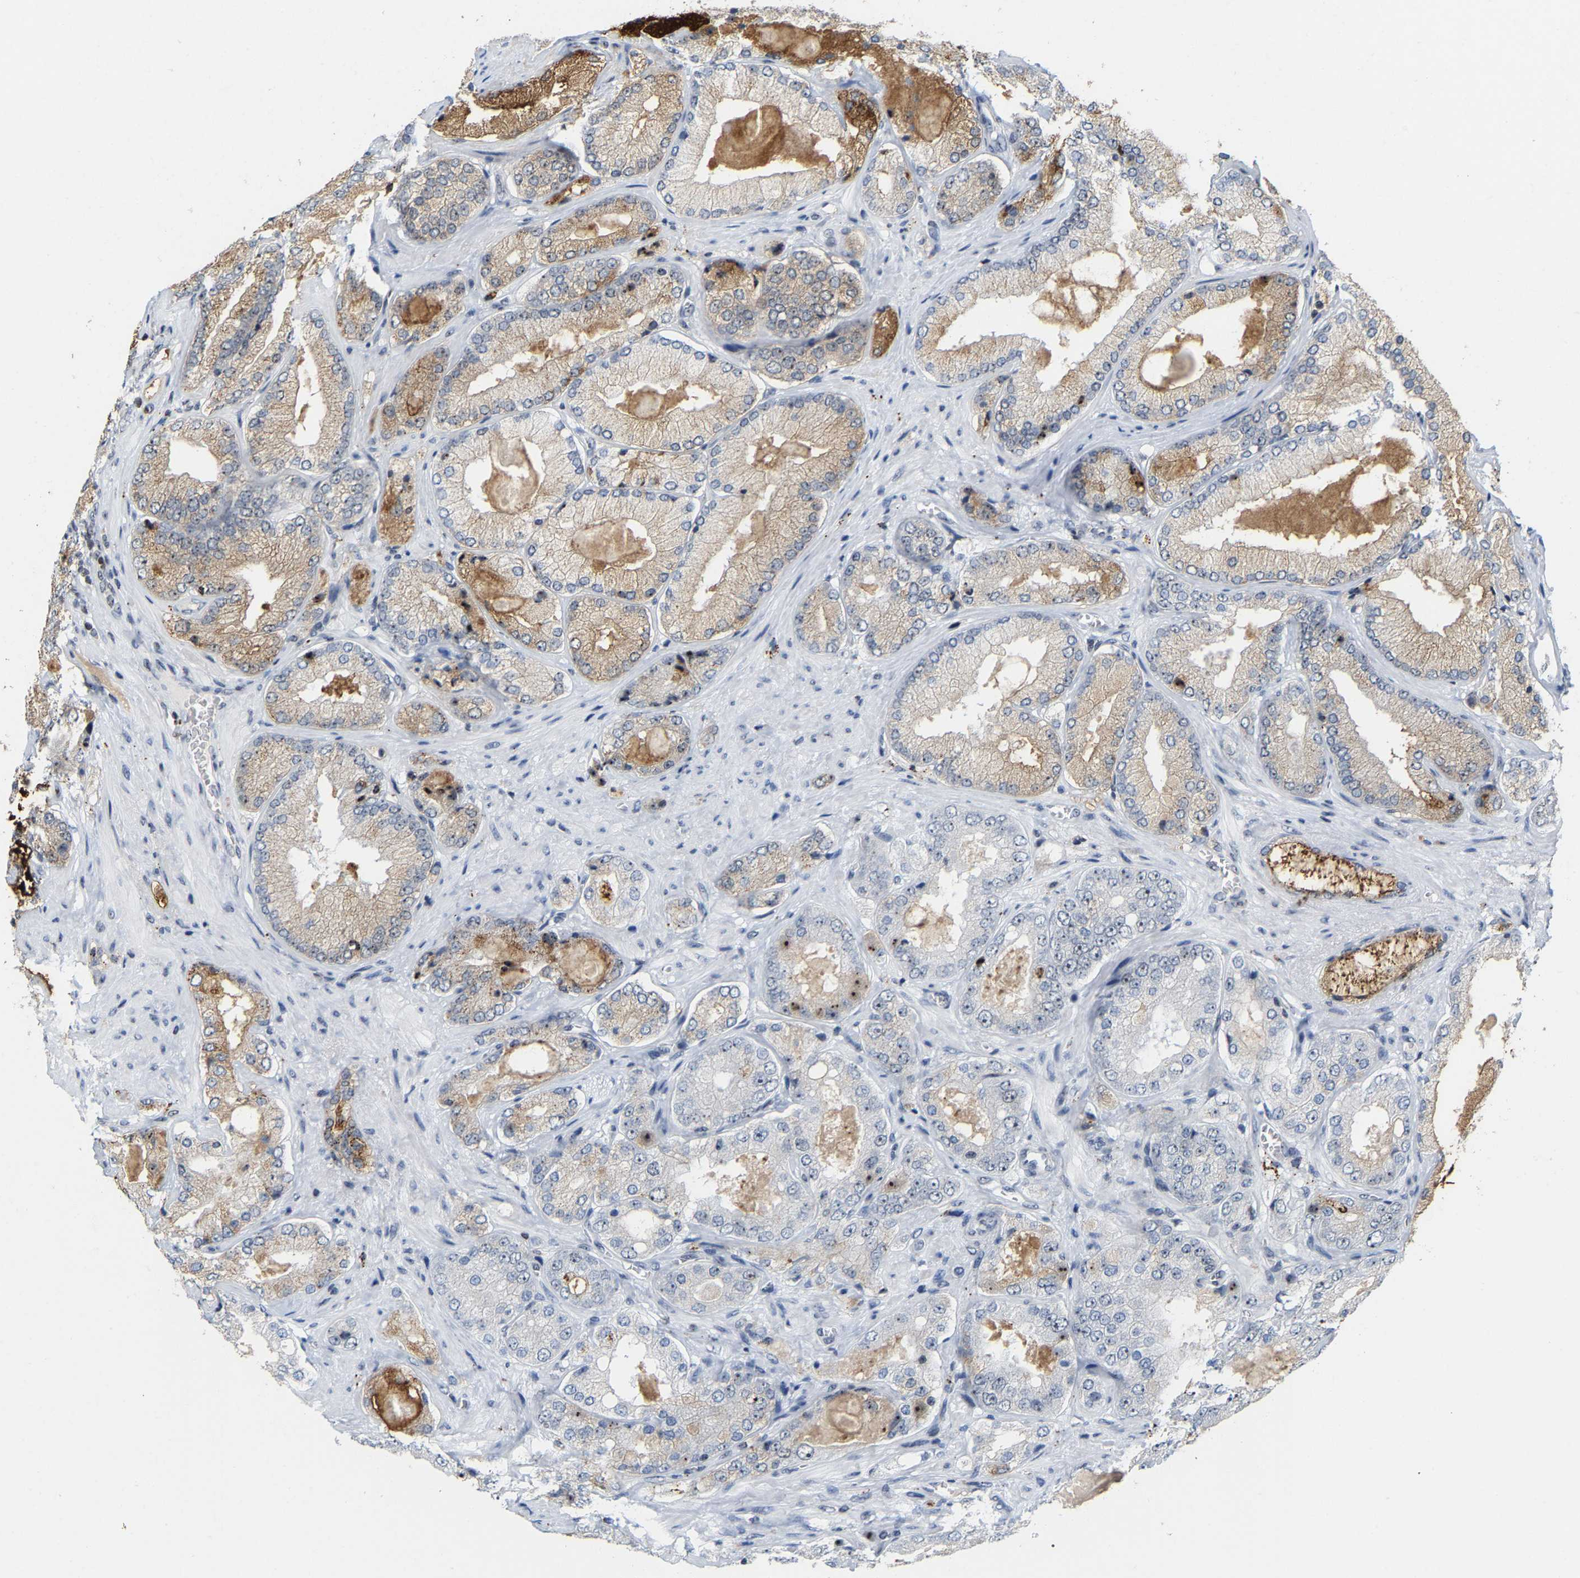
{"staining": {"intensity": "strong", "quantity": "<25%", "location": "cytoplasmic/membranous"}, "tissue": "prostate cancer", "cell_type": "Tumor cells", "image_type": "cancer", "snomed": [{"axis": "morphology", "description": "Adenocarcinoma, Low grade"}, {"axis": "topography", "description": "Prostate"}], "caption": "Human prostate cancer stained with a protein marker reveals strong staining in tumor cells.", "gene": "NOP58", "patient": {"sex": "male", "age": 65}}